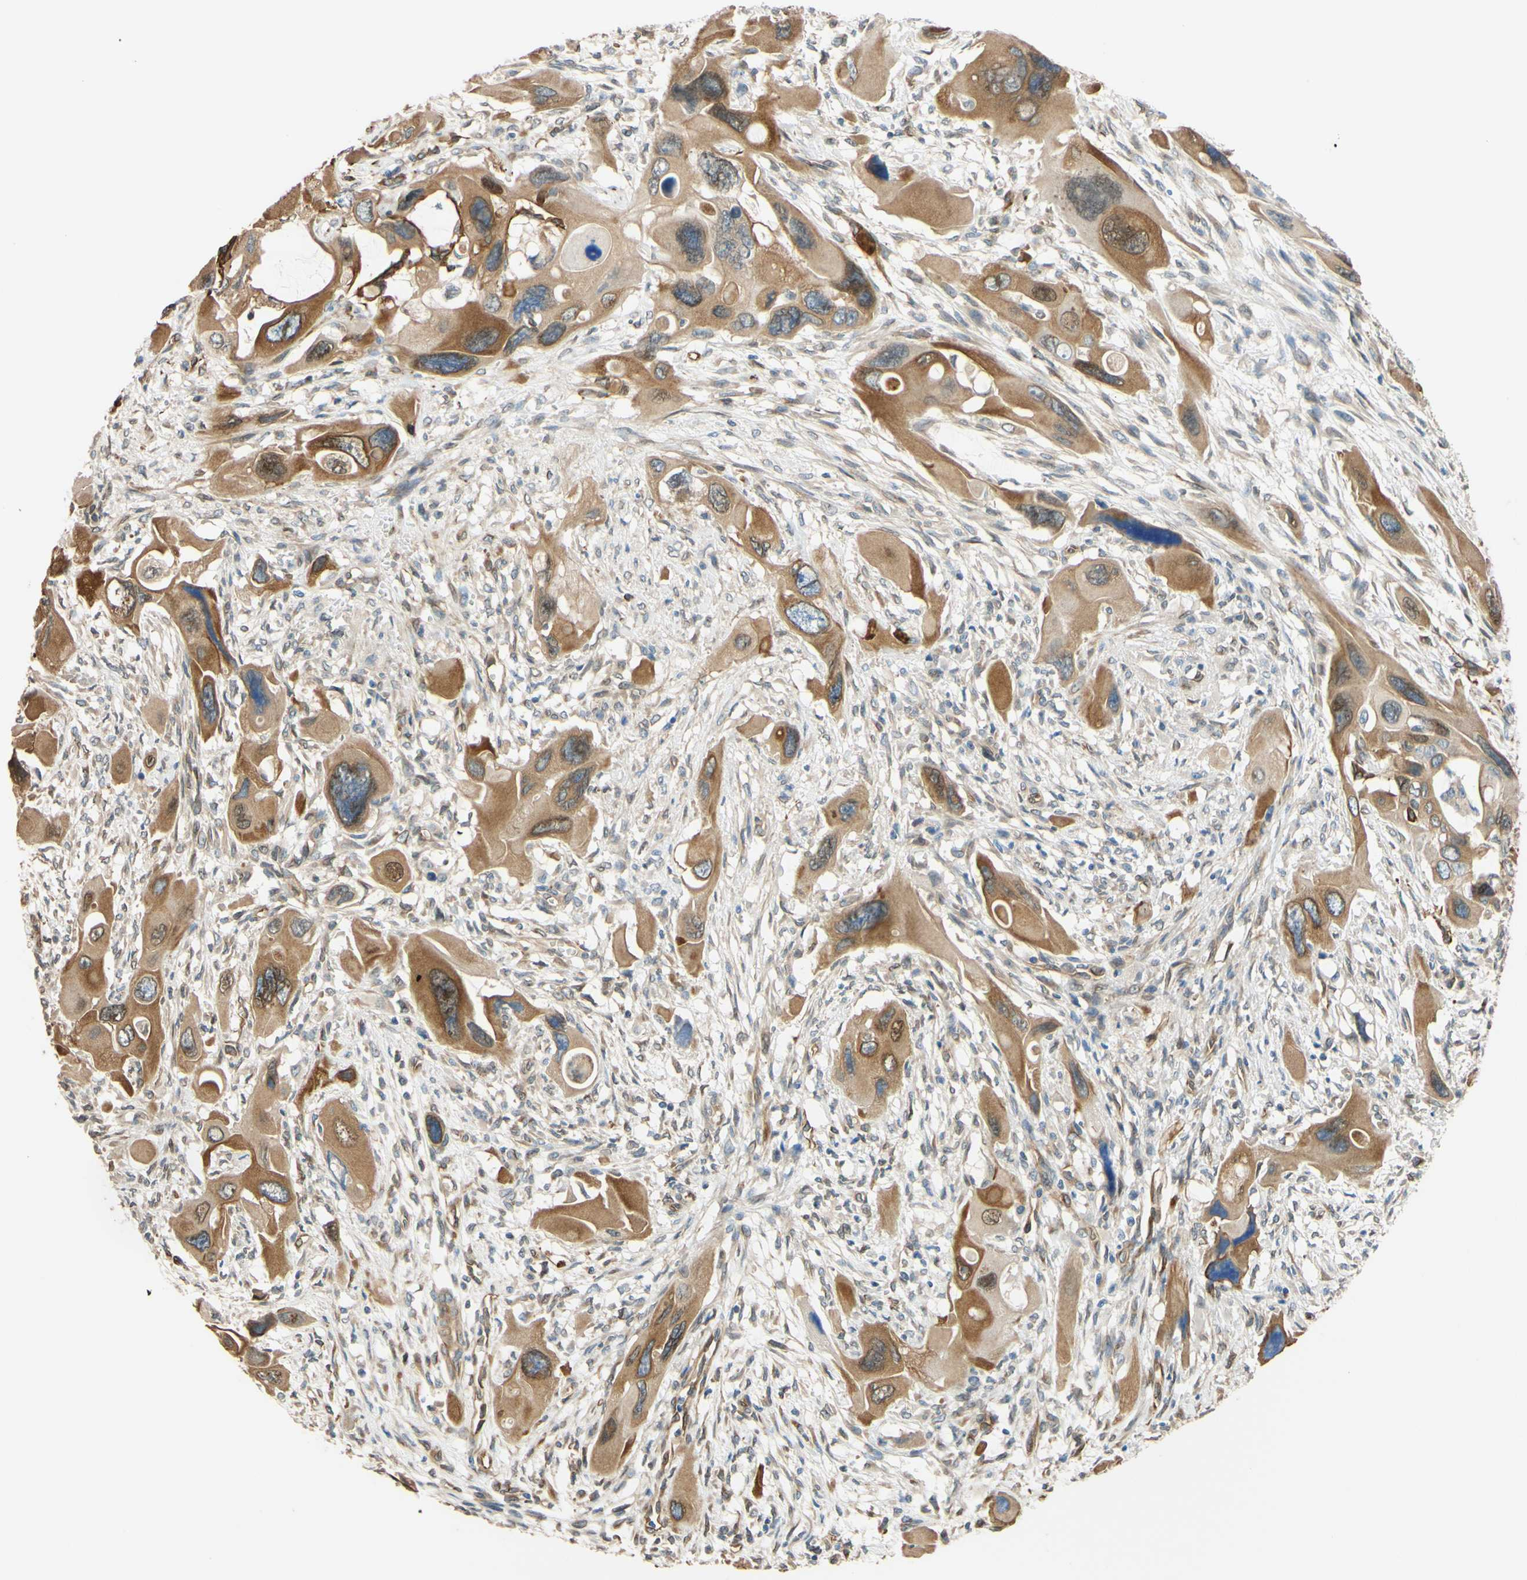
{"staining": {"intensity": "strong", "quantity": "25%-75%", "location": "cytoplasmic/membranous,nuclear"}, "tissue": "pancreatic cancer", "cell_type": "Tumor cells", "image_type": "cancer", "snomed": [{"axis": "morphology", "description": "Adenocarcinoma, NOS"}, {"axis": "topography", "description": "Pancreas"}], "caption": "Immunohistochemical staining of pancreatic cancer shows strong cytoplasmic/membranous and nuclear protein staining in approximately 25%-75% of tumor cells.", "gene": "ENDOD1", "patient": {"sex": "male", "age": 73}}